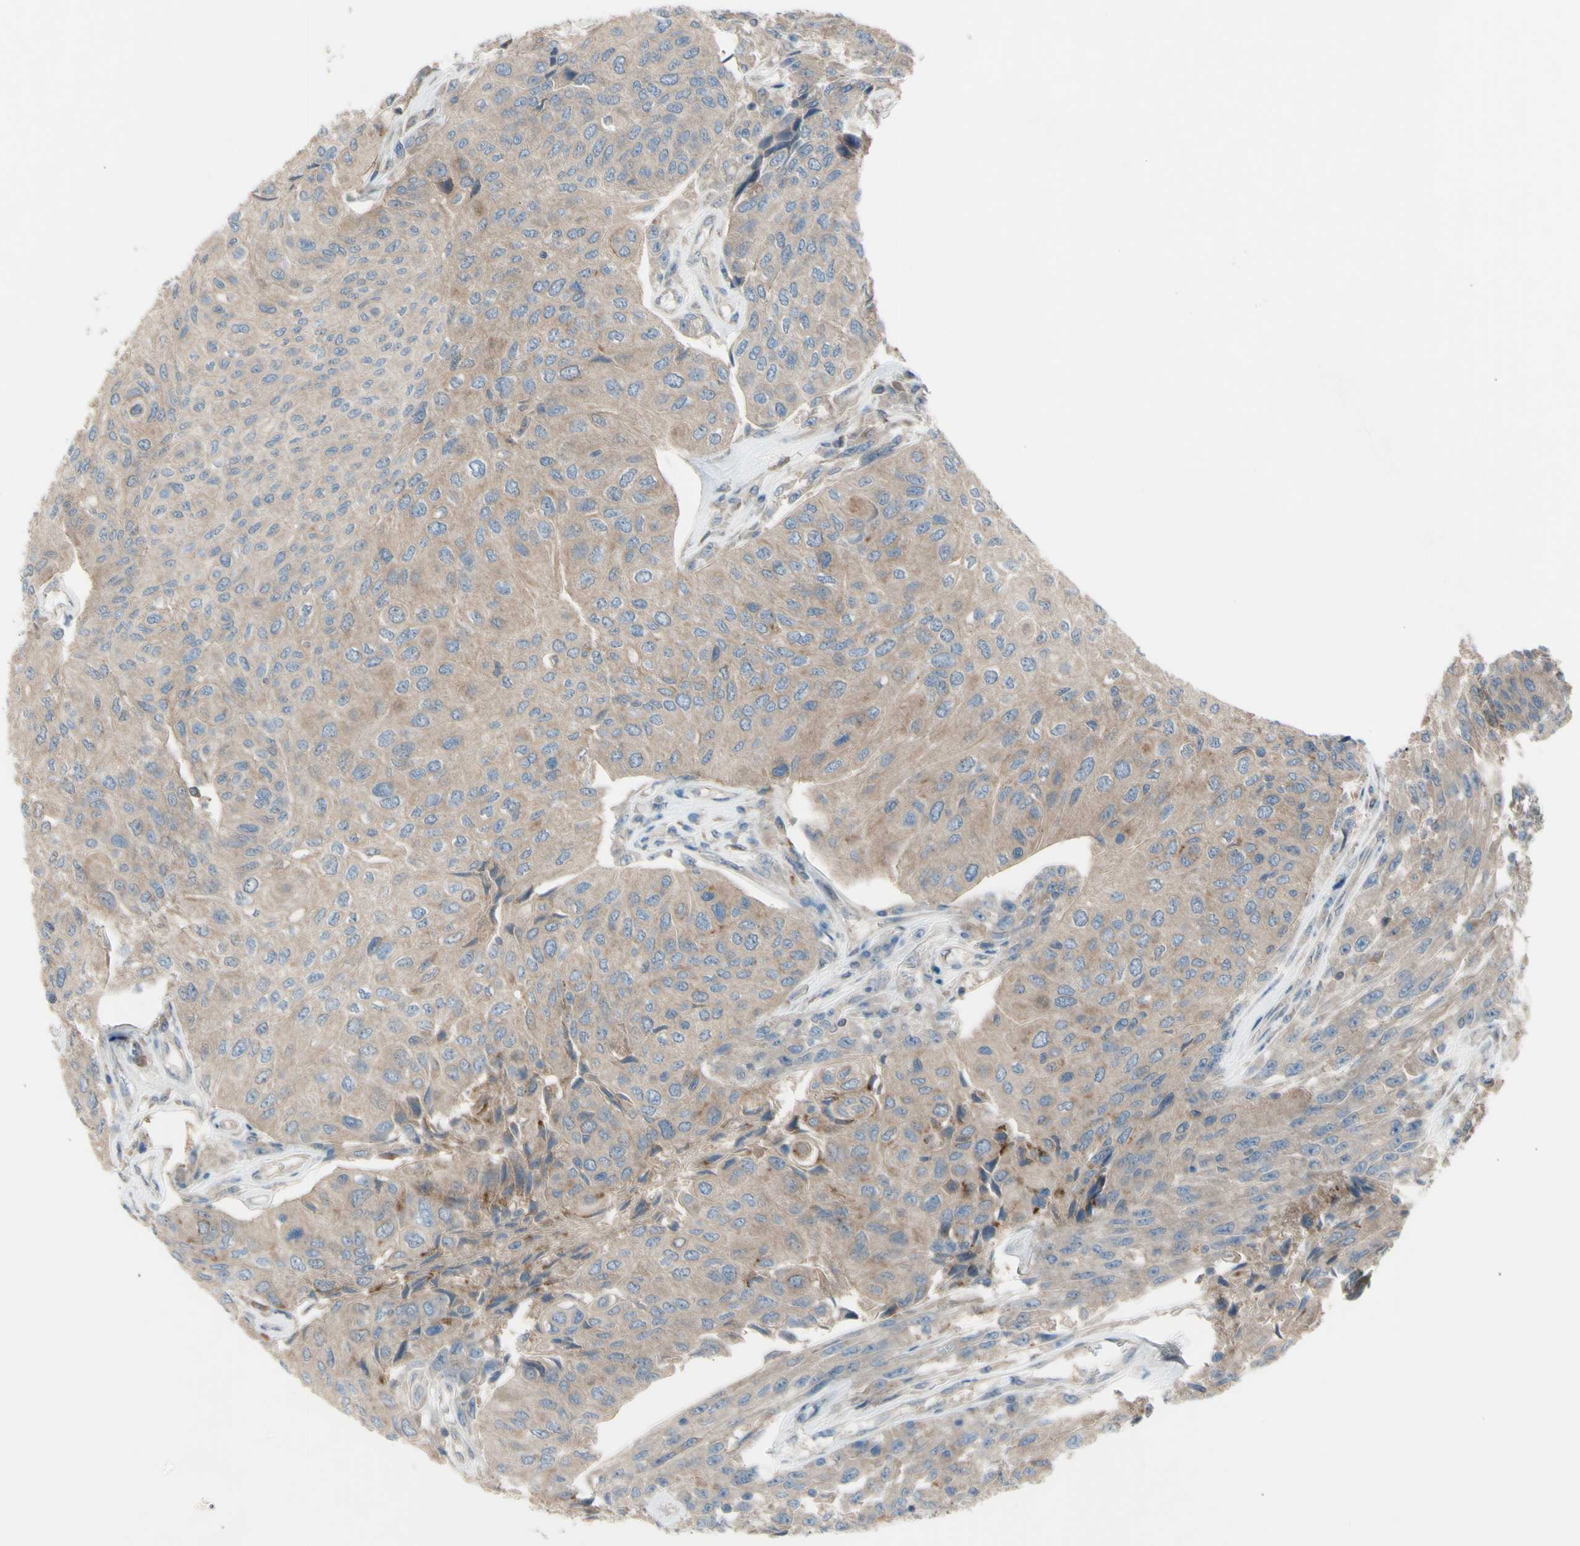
{"staining": {"intensity": "weak", "quantity": "25%-75%", "location": "cytoplasmic/membranous"}, "tissue": "urothelial cancer", "cell_type": "Tumor cells", "image_type": "cancer", "snomed": [{"axis": "morphology", "description": "Urothelial carcinoma, High grade"}, {"axis": "topography", "description": "Urinary bladder"}], "caption": "High-grade urothelial carcinoma stained with immunohistochemistry (IHC) exhibits weak cytoplasmic/membranous staining in approximately 25%-75% of tumor cells.", "gene": "AFP", "patient": {"sex": "male", "age": 66}}